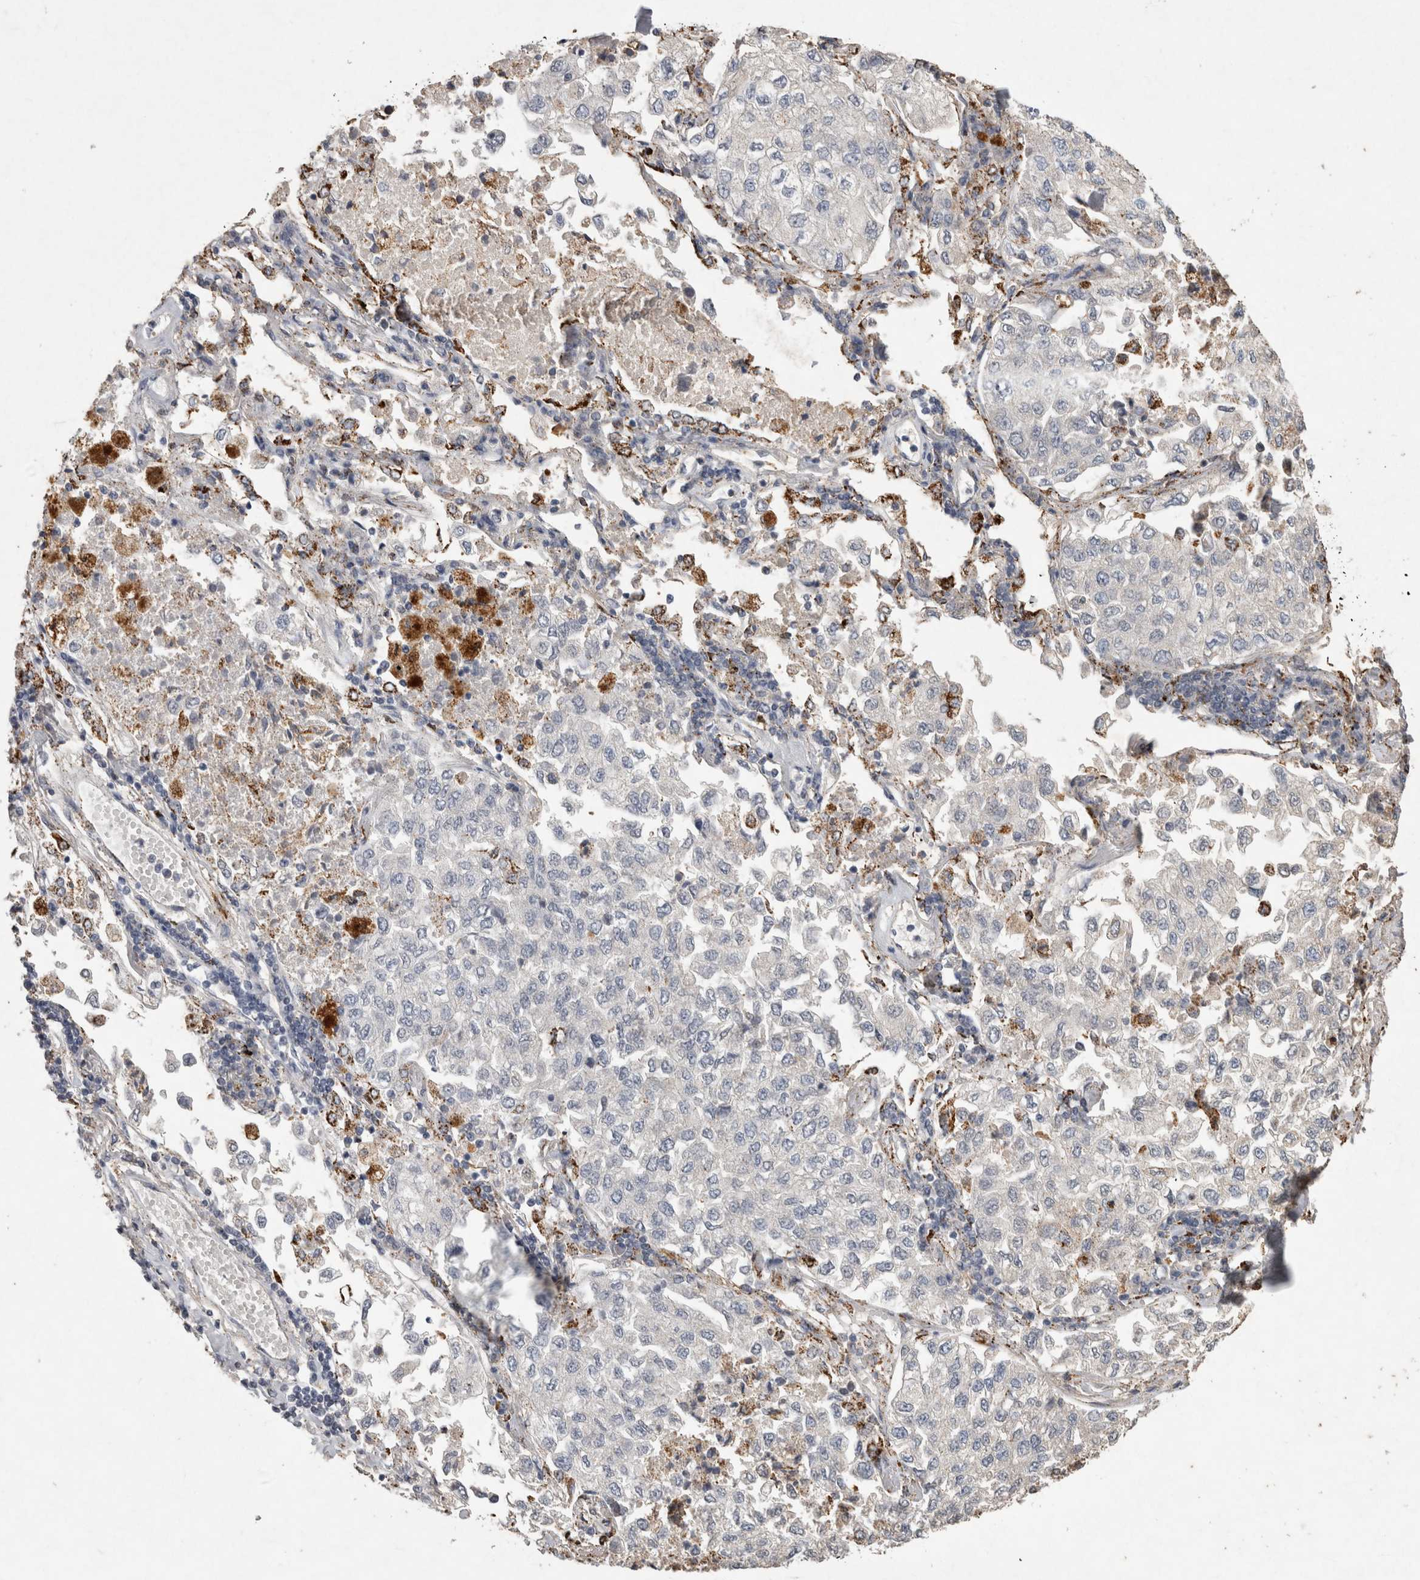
{"staining": {"intensity": "negative", "quantity": "none", "location": "none"}, "tissue": "lung cancer", "cell_type": "Tumor cells", "image_type": "cancer", "snomed": [{"axis": "morphology", "description": "Adenocarcinoma, NOS"}, {"axis": "topography", "description": "Lung"}], "caption": "An immunohistochemistry histopathology image of adenocarcinoma (lung) is shown. There is no staining in tumor cells of adenocarcinoma (lung).", "gene": "DKK3", "patient": {"sex": "male", "age": 63}}